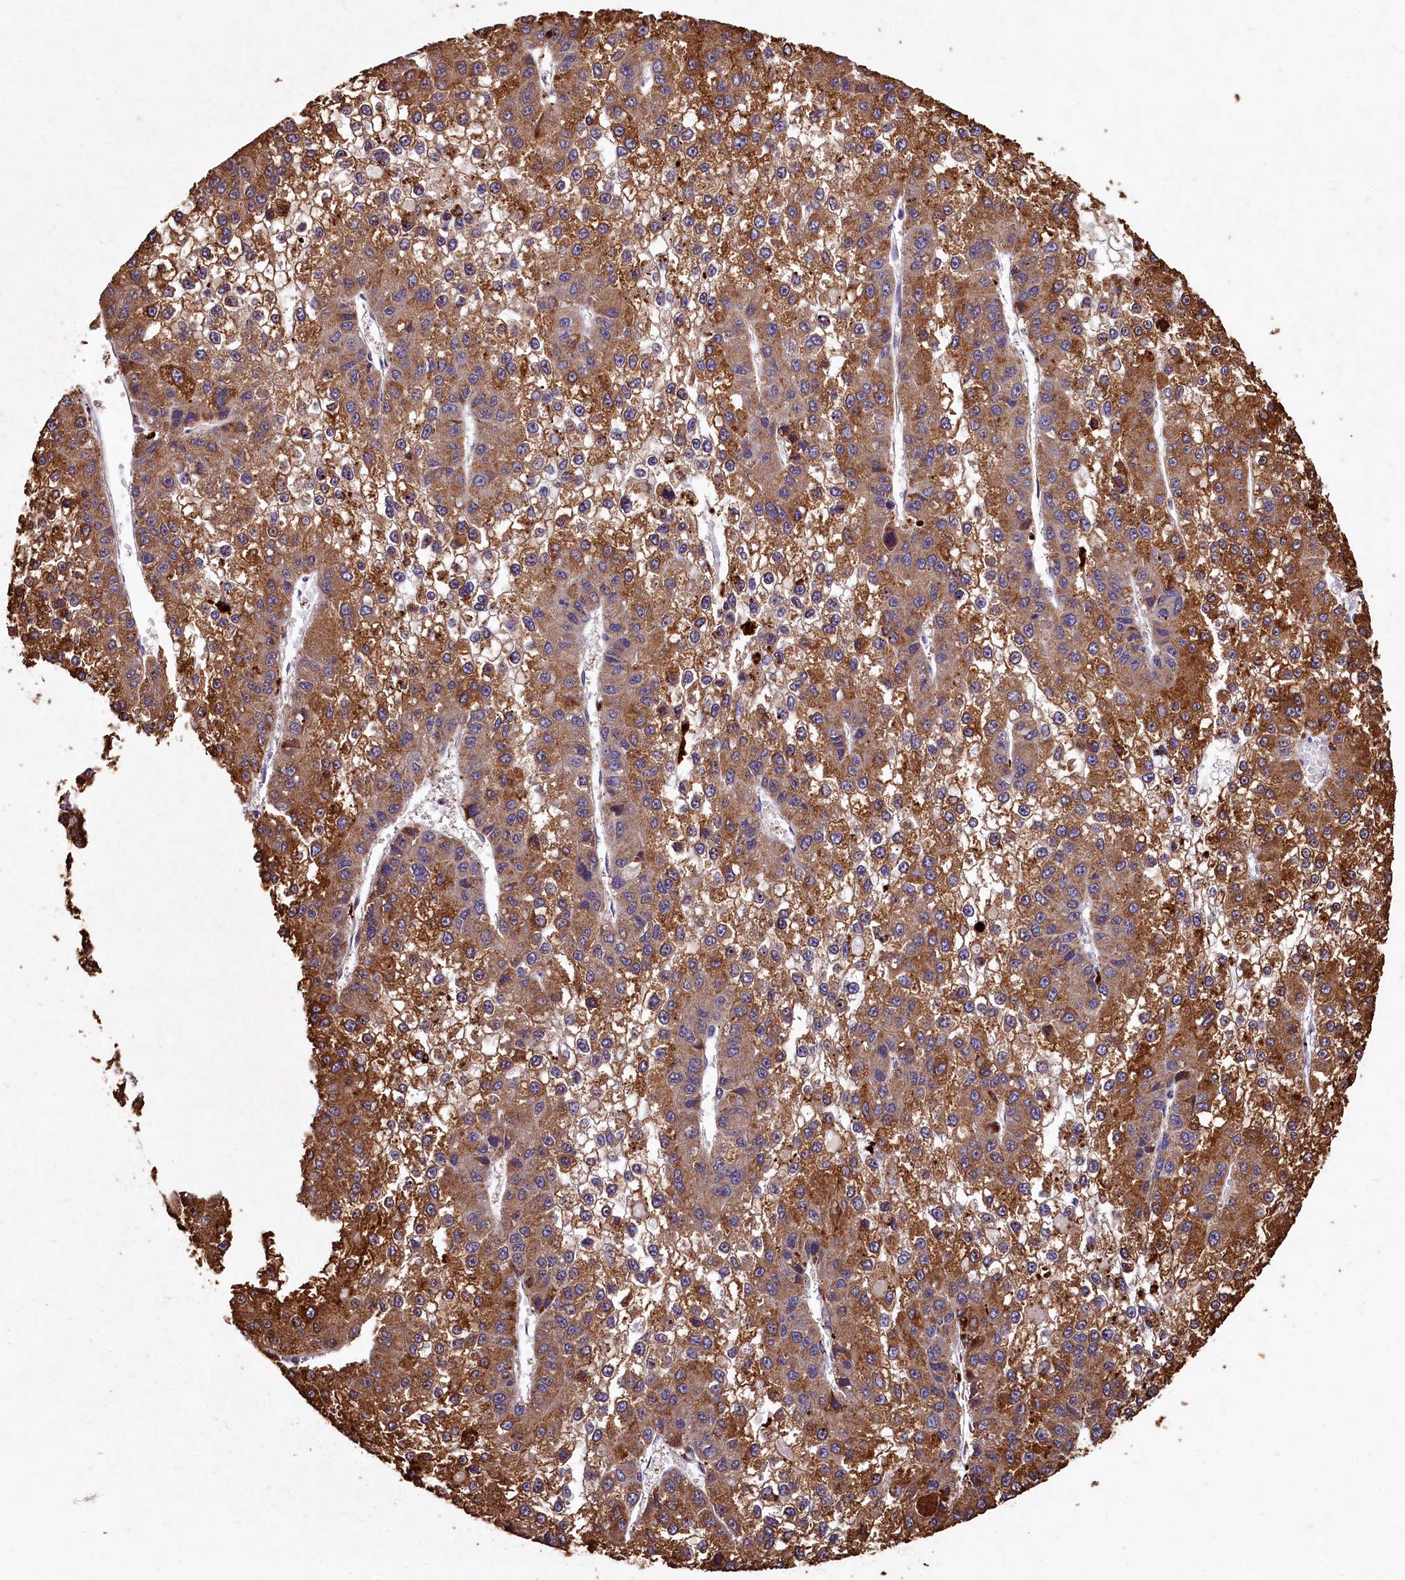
{"staining": {"intensity": "moderate", "quantity": ">75%", "location": "cytoplasmic/membranous"}, "tissue": "liver cancer", "cell_type": "Tumor cells", "image_type": "cancer", "snomed": [{"axis": "morphology", "description": "Carcinoma, Hepatocellular, NOS"}, {"axis": "topography", "description": "Liver"}], "caption": "Brown immunohistochemical staining in human hepatocellular carcinoma (liver) shows moderate cytoplasmic/membranous expression in about >75% of tumor cells.", "gene": "LSM4", "patient": {"sex": "female", "age": 73}}